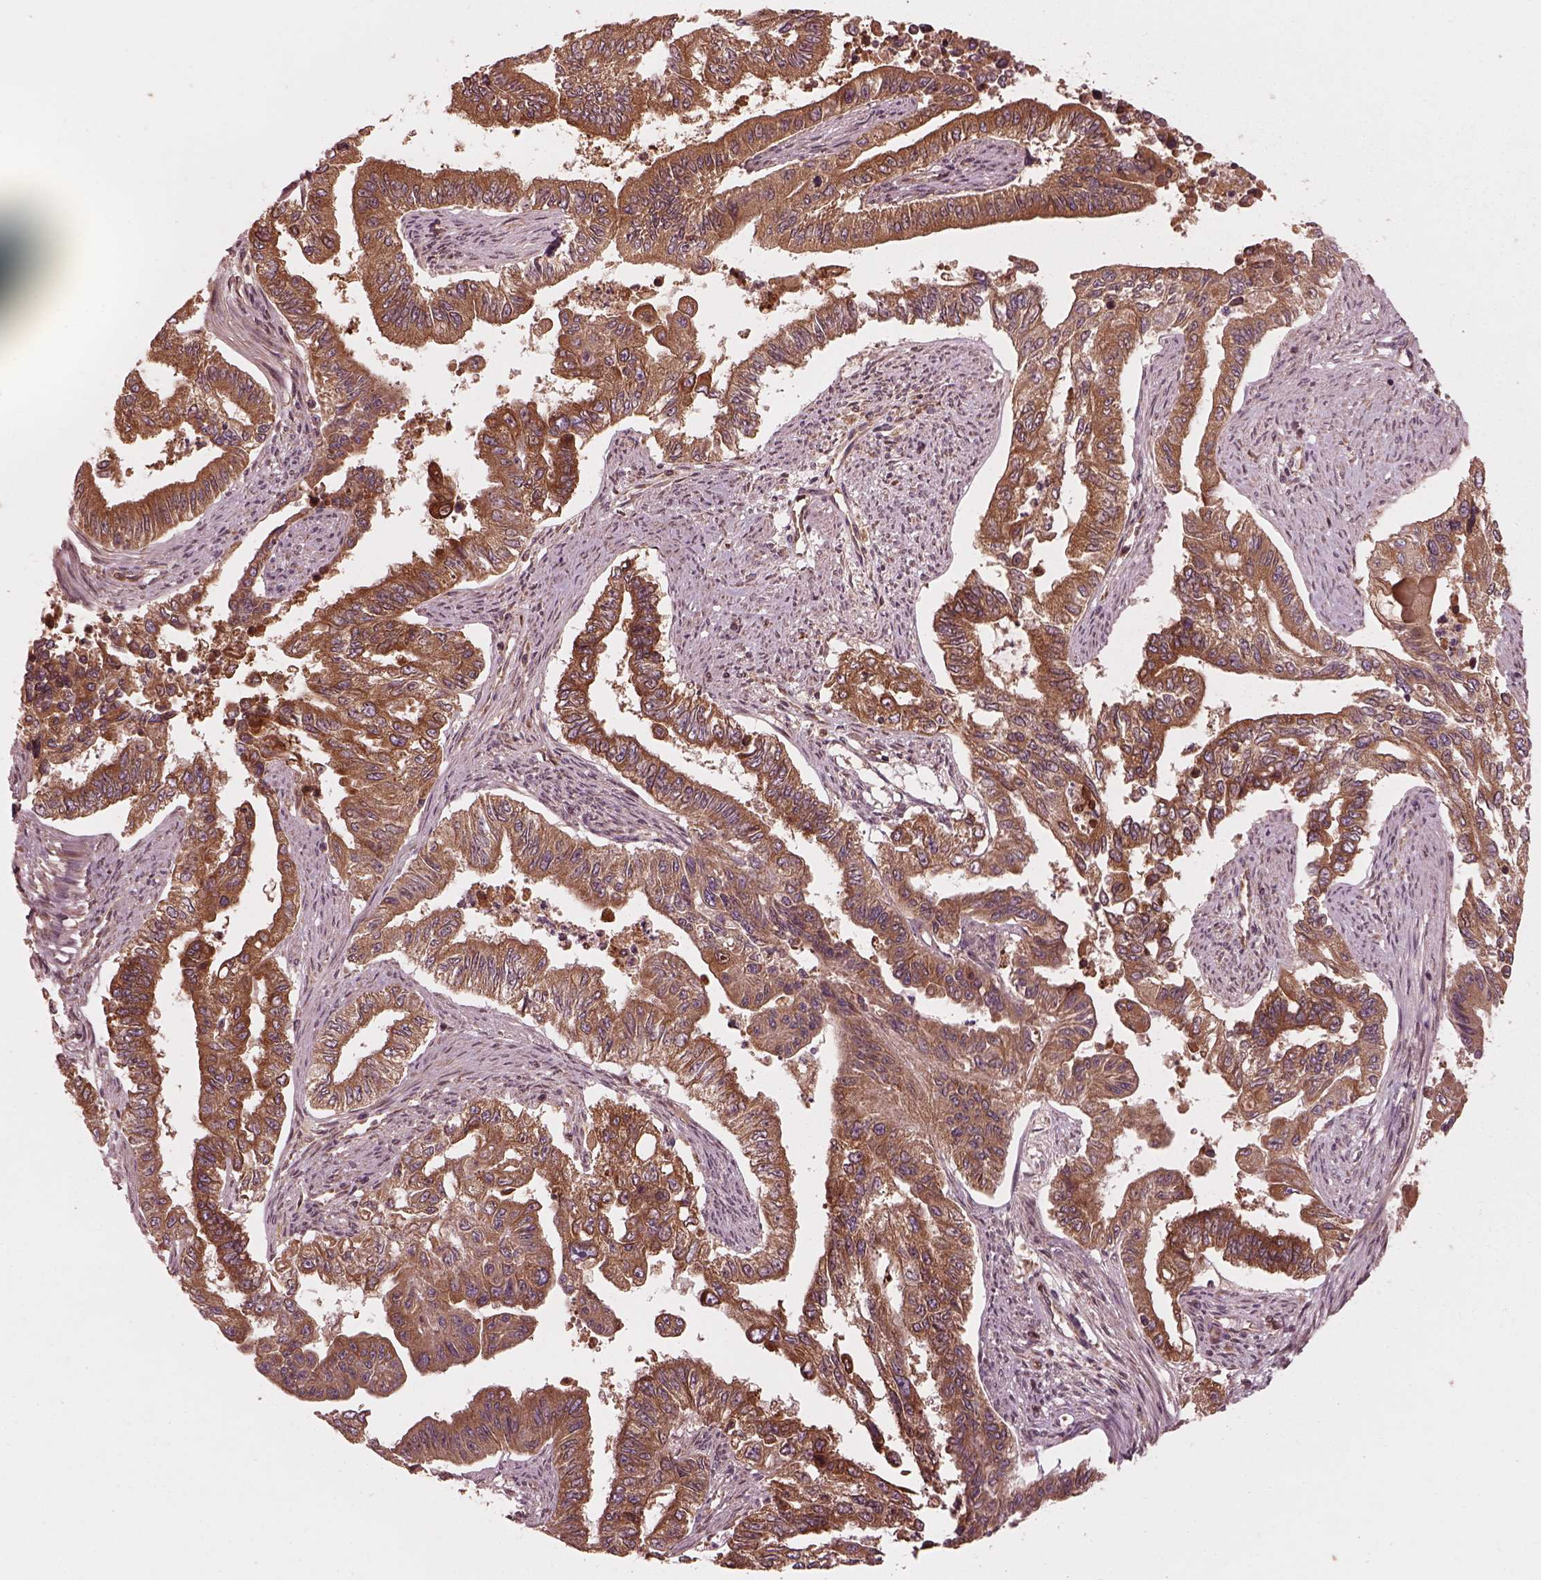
{"staining": {"intensity": "strong", "quantity": ">75%", "location": "cytoplasmic/membranous"}, "tissue": "endometrial cancer", "cell_type": "Tumor cells", "image_type": "cancer", "snomed": [{"axis": "morphology", "description": "Adenocarcinoma, NOS"}, {"axis": "topography", "description": "Uterus"}], "caption": "Approximately >75% of tumor cells in human endometrial cancer display strong cytoplasmic/membranous protein expression as visualized by brown immunohistochemical staining.", "gene": "PIK3R2", "patient": {"sex": "female", "age": 59}}